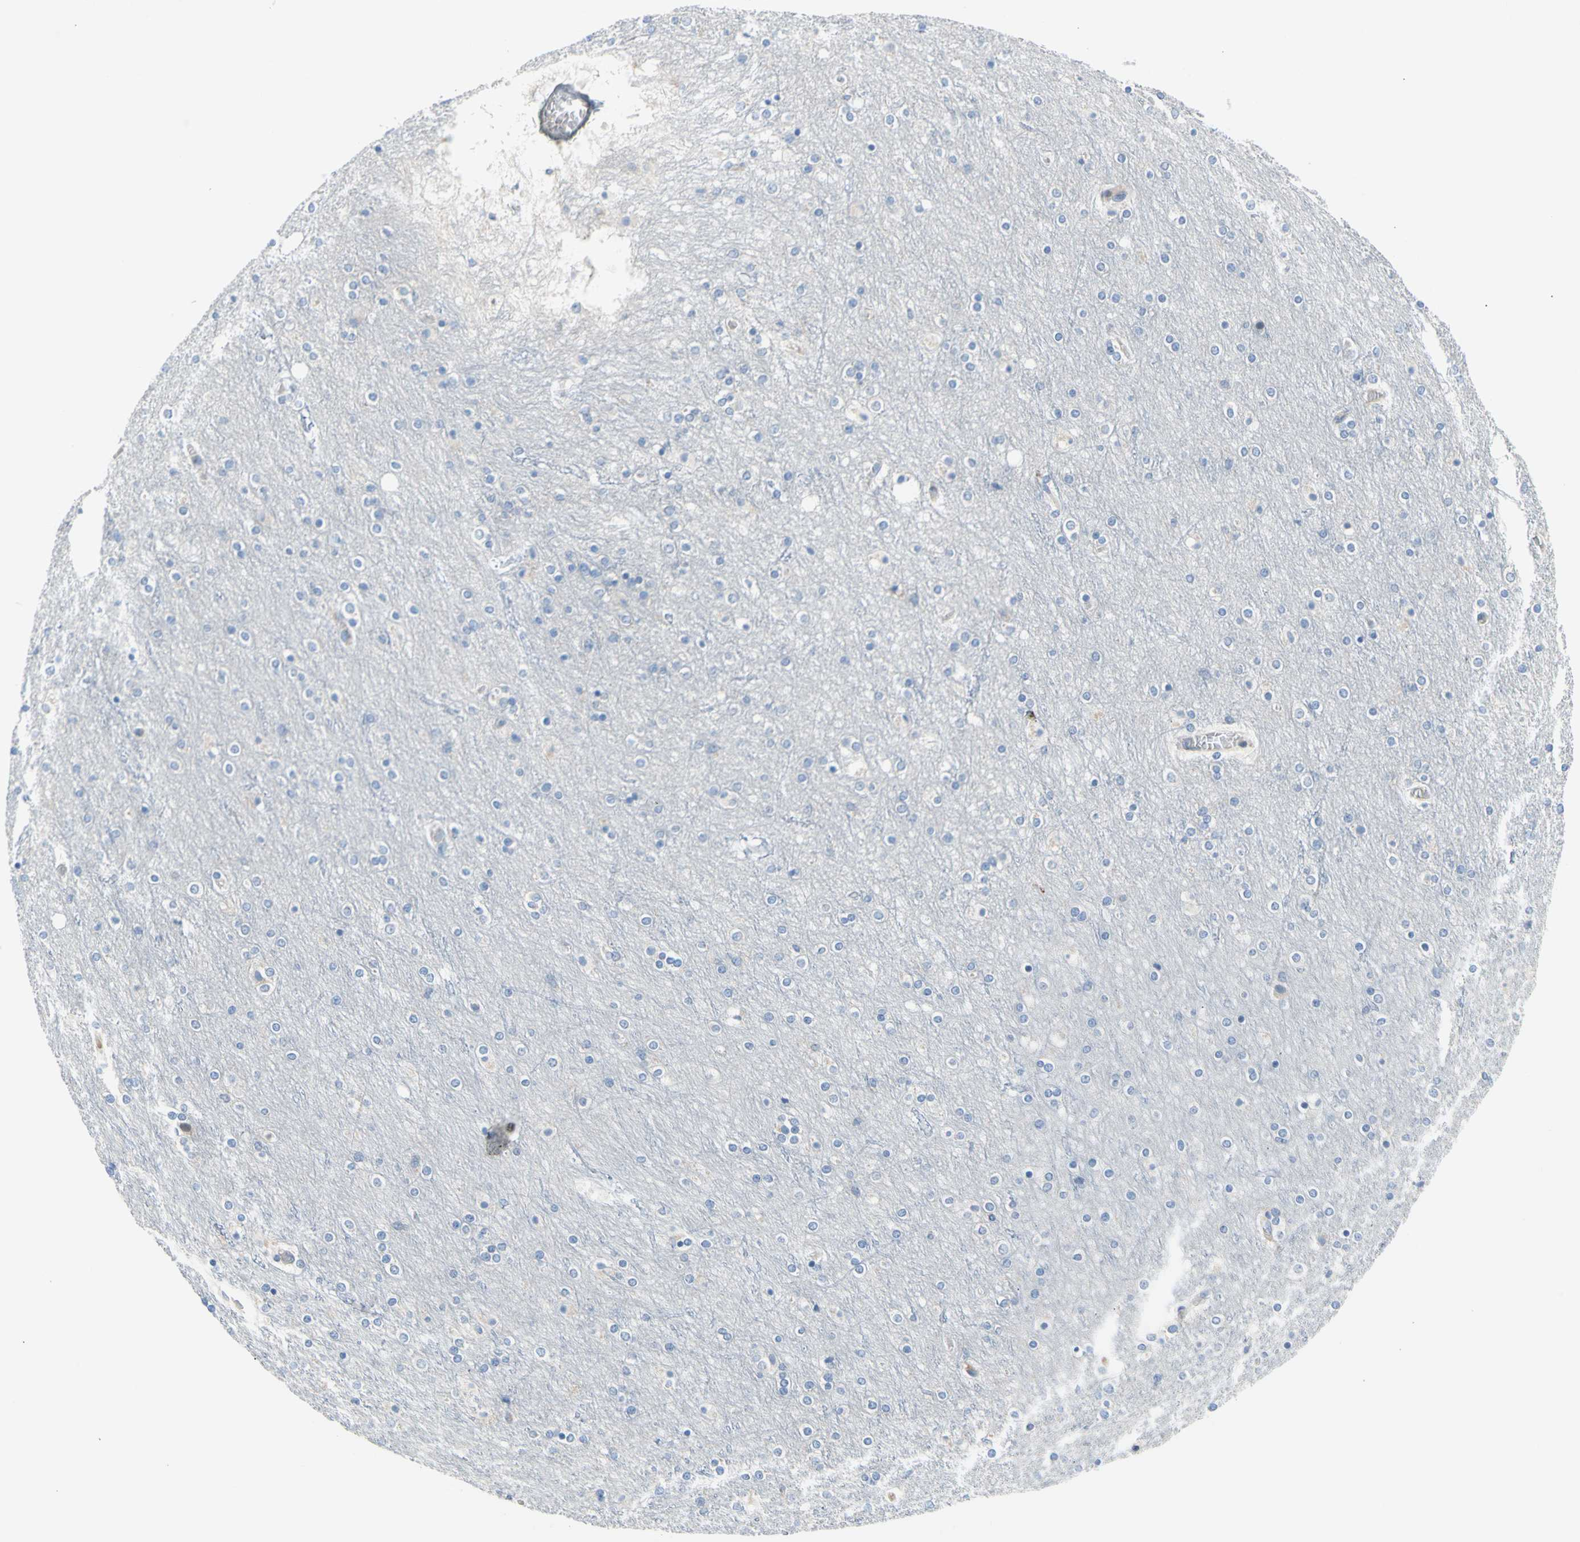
{"staining": {"intensity": "negative", "quantity": "none", "location": "none"}, "tissue": "cerebral cortex", "cell_type": "Endothelial cells", "image_type": "normal", "snomed": [{"axis": "morphology", "description": "Normal tissue, NOS"}, {"axis": "topography", "description": "Cerebral cortex"}], "caption": "Photomicrograph shows no significant protein positivity in endothelial cells of unremarkable cerebral cortex. (DAB IHC with hematoxylin counter stain).", "gene": "MAP3K3", "patient": {"sex": "female", "age": 54}}